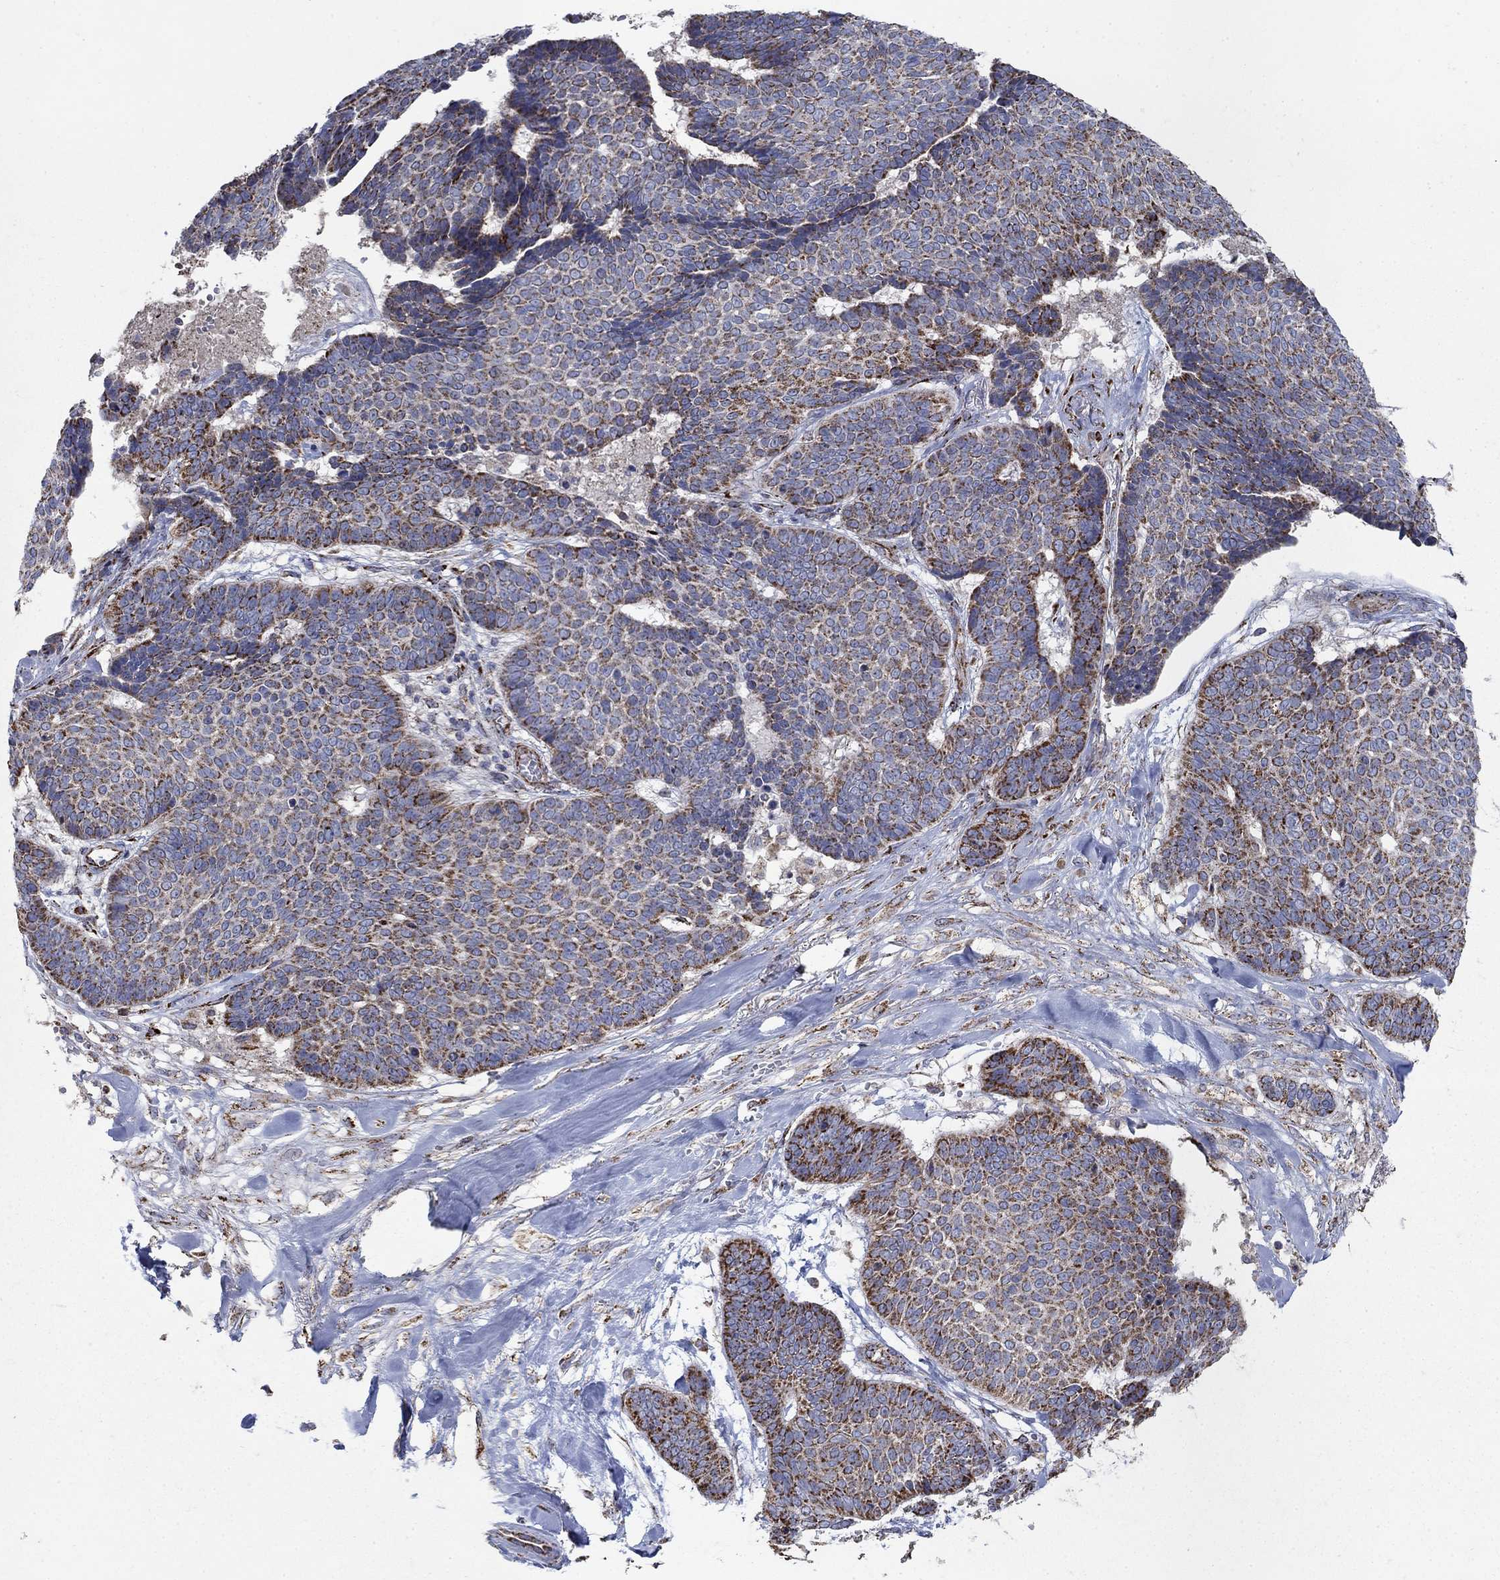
{"staining": {"intensity": "strong", "quantity": "25%-75%", "location": "cytoplasmic/membranous"}, "tissue": "skin cancer", "cell_type": "Tumor cells", "image_type": "cancer", "snomed": [{"axis": "morphology", "description": "Basal cell carcinoma"}, {"axis": "topography", "description": "Skin"}], "caption": "IHC (DAB) staining of skin cancer (basal cell carcinoma) exhibits strong cytoplasmic/membranous protein staining in approximately 25%-75% of tumor cells. Using DAB (brown) and hematoxylin (blue) stains, captured at high magnification using brightfield microscopy.", "gene": "PNPLA2", "patient": {"sex": "male", "age": 86}}